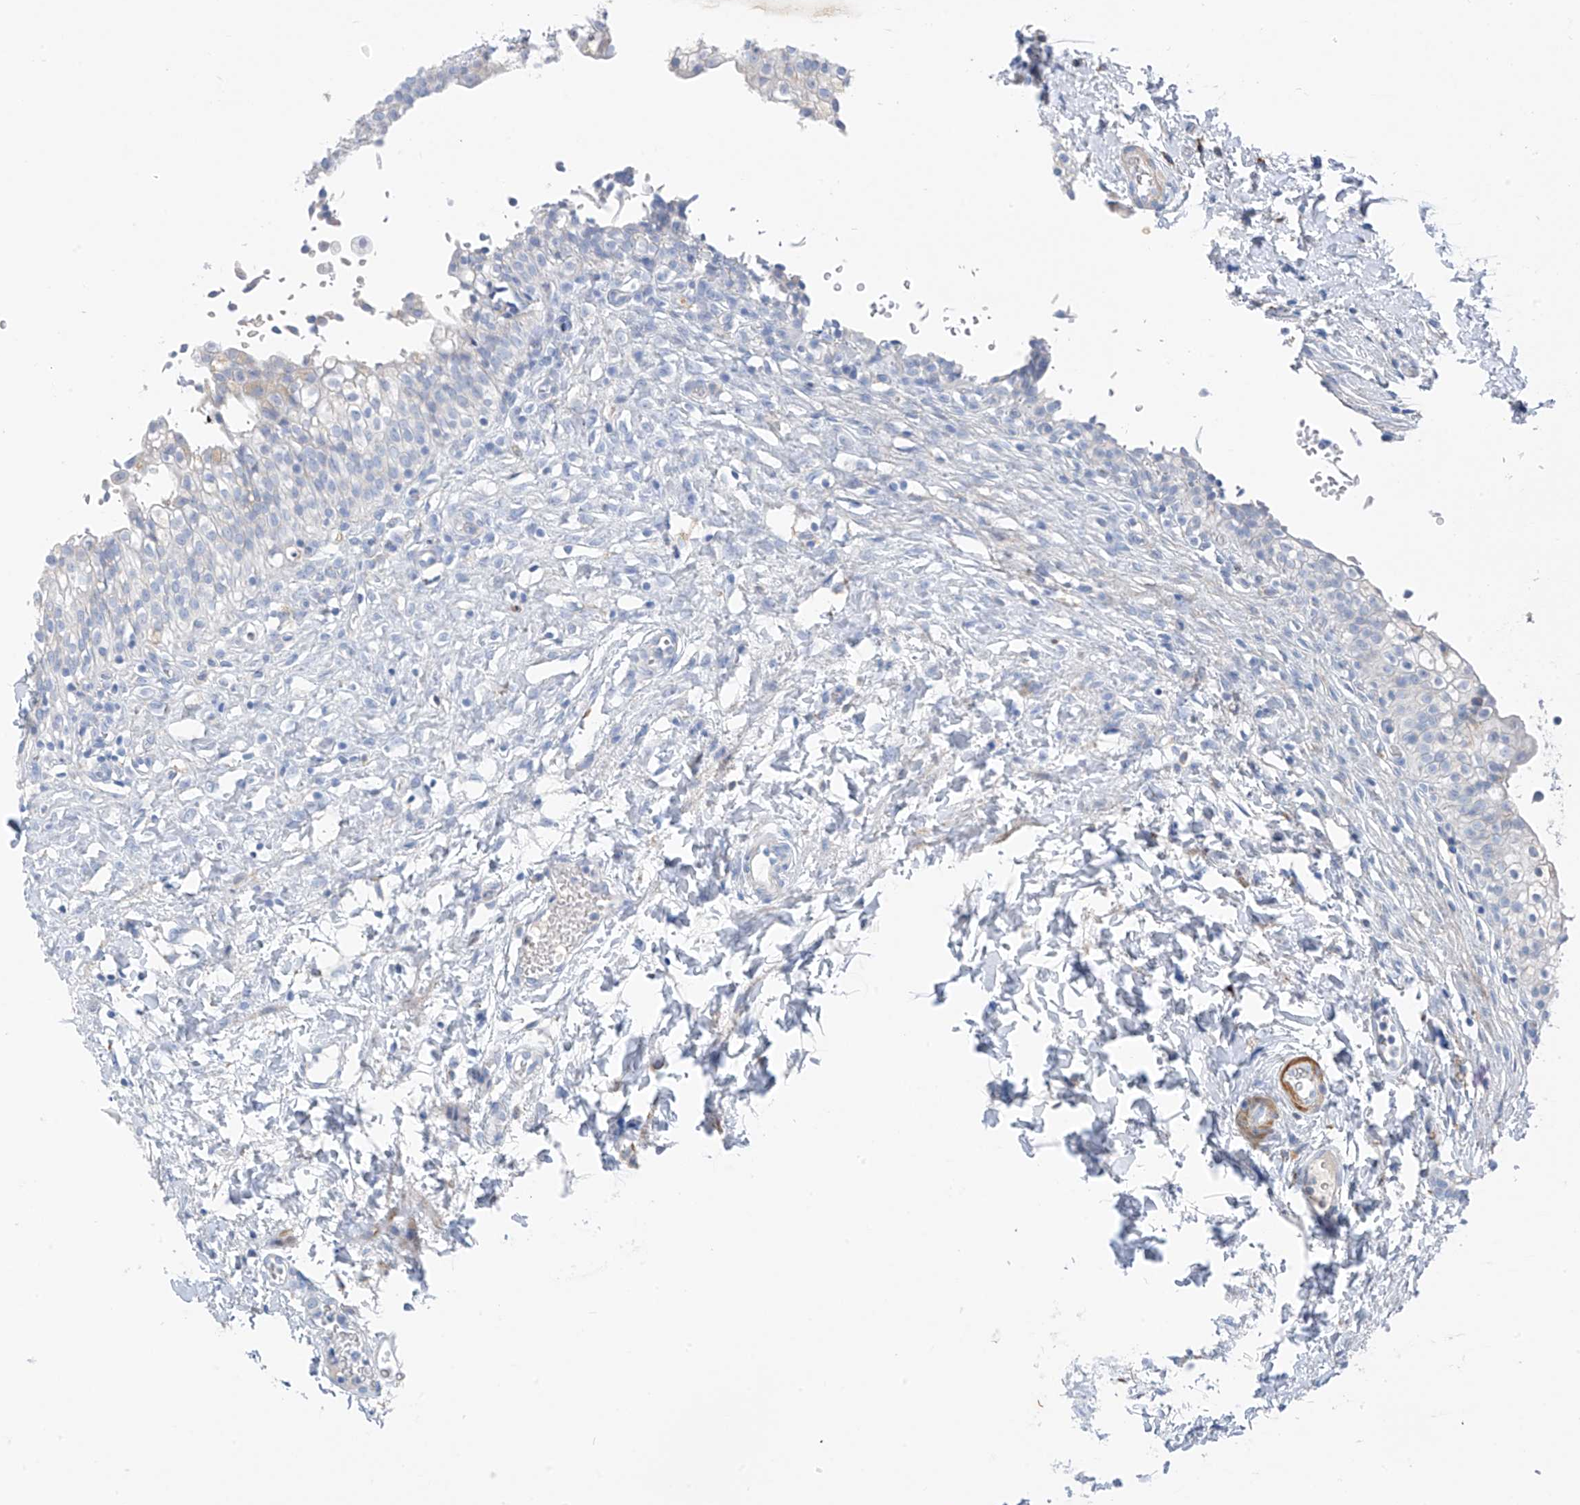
{"staining": {"intensity": "negative", "quantity": "none", "location": "none"}, "tissue": "urinary bladder", "cell_type": "Urothelial cells", "image_type": "normal", "snomed": [{"axis": "morphology", "description": "Normal tissue, NOS"}, {"axis": "topography", "description": "Urinary bladder"}], "caption": "DAB immunohistochemical staining of normal human urinary bladder exhibits no significant positivity in urothelial cells.", "gene": "GLMP", "patient": {"sex": "male", "age": 55}}